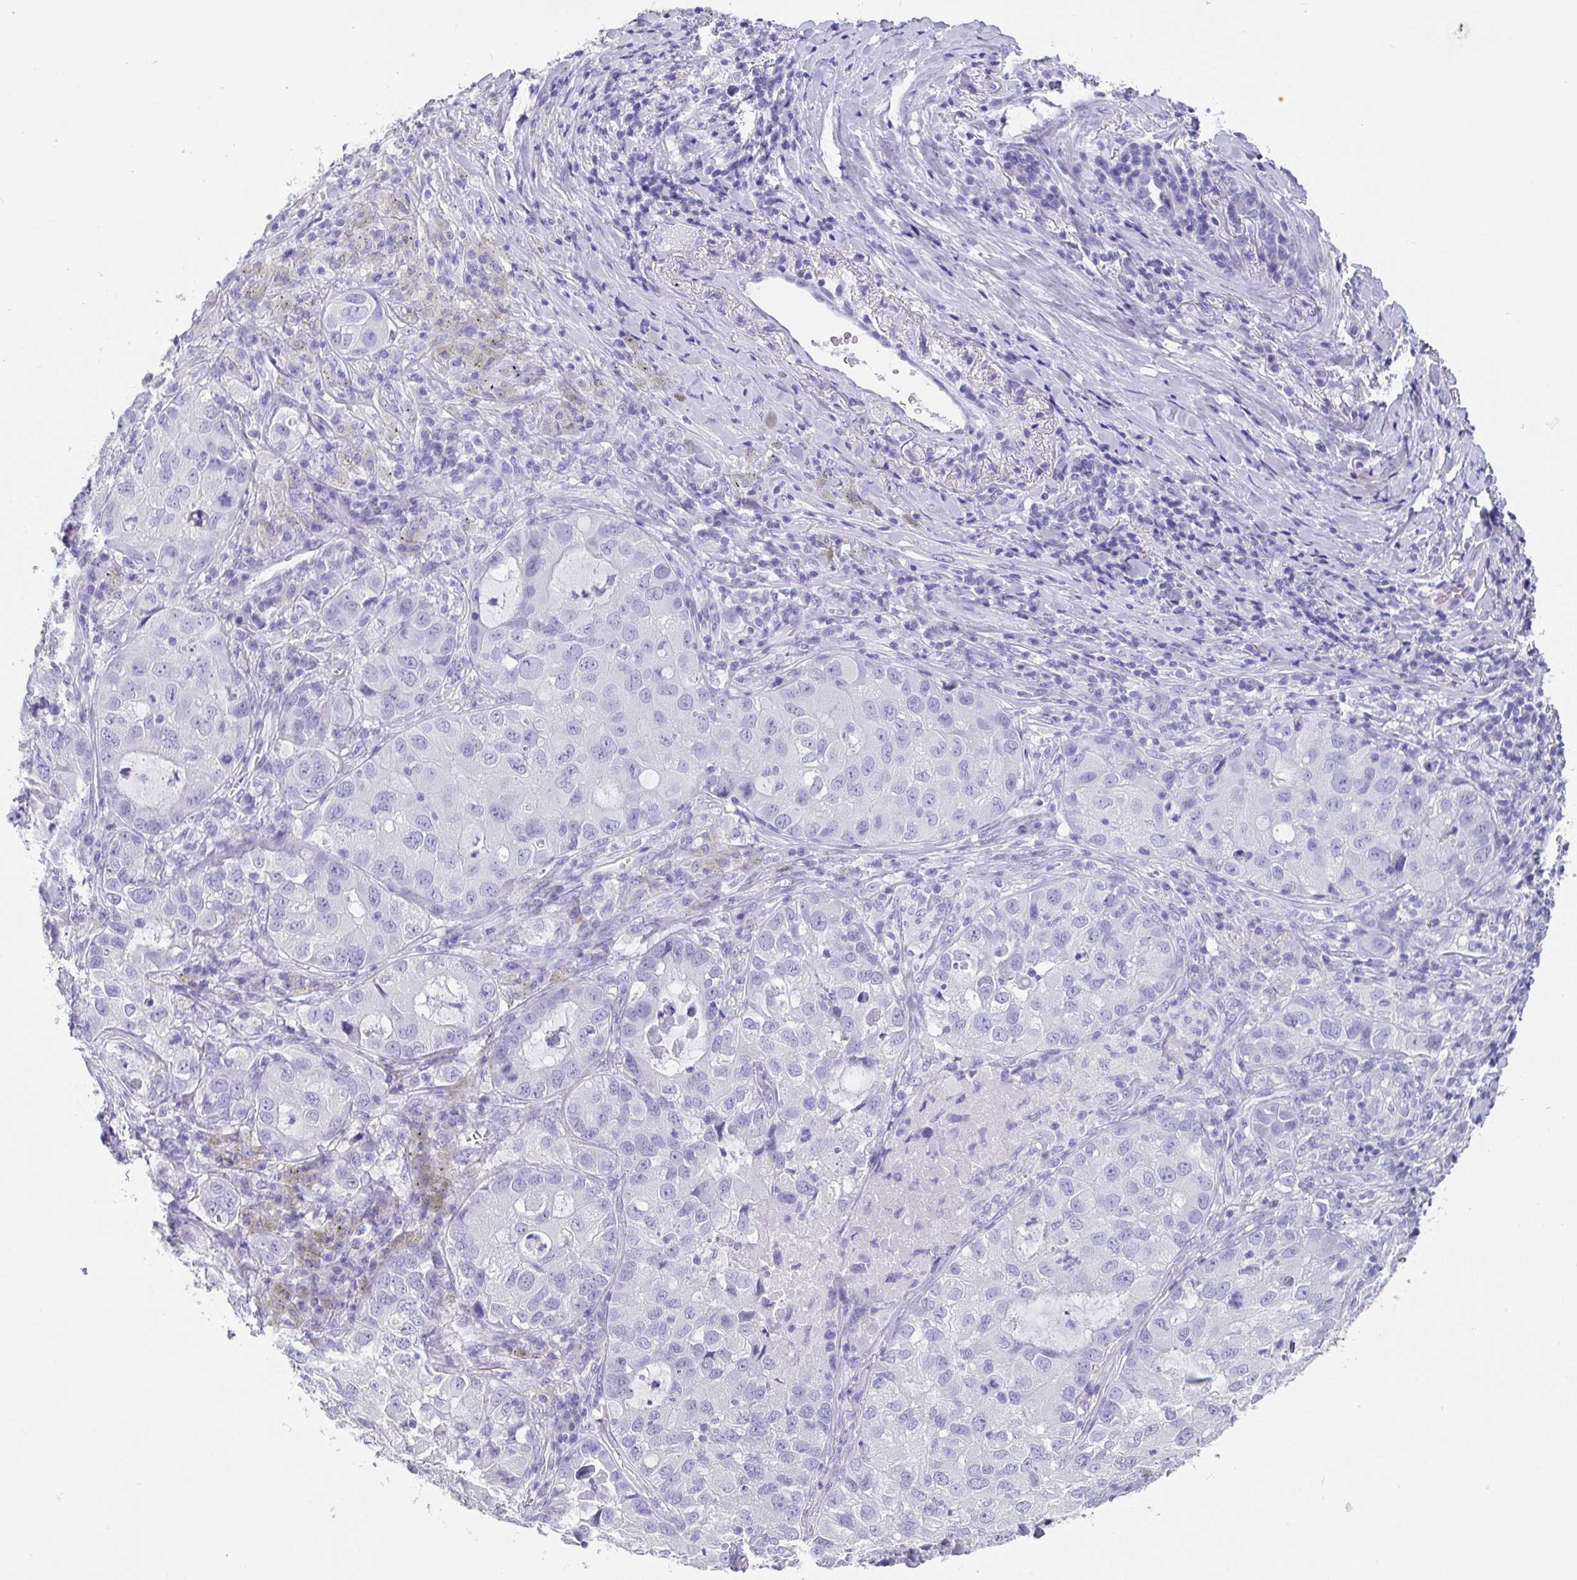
{"staining": {"intensity": "negative", "quantity": "none", "location": "none"}, "tissue": "lung cancer", "cell_type": "Tumor cells", "image_type": "cancer", "snomed": [{"axis": "morphology", "description": "Normal morphology"}, {"axis": "morphology", "description": "Adenocarcinoma, NOS"}, {"axis": "topography", "description": "Lymph node"}, {"axis": "topography", "description": "Lung"}], "caption": "Image shows no protein positivity in tumor cells of adenocarcinoma (lung) tissue.", "gene": "SCGN", "patient": {"sex": "female", "age": 51}}